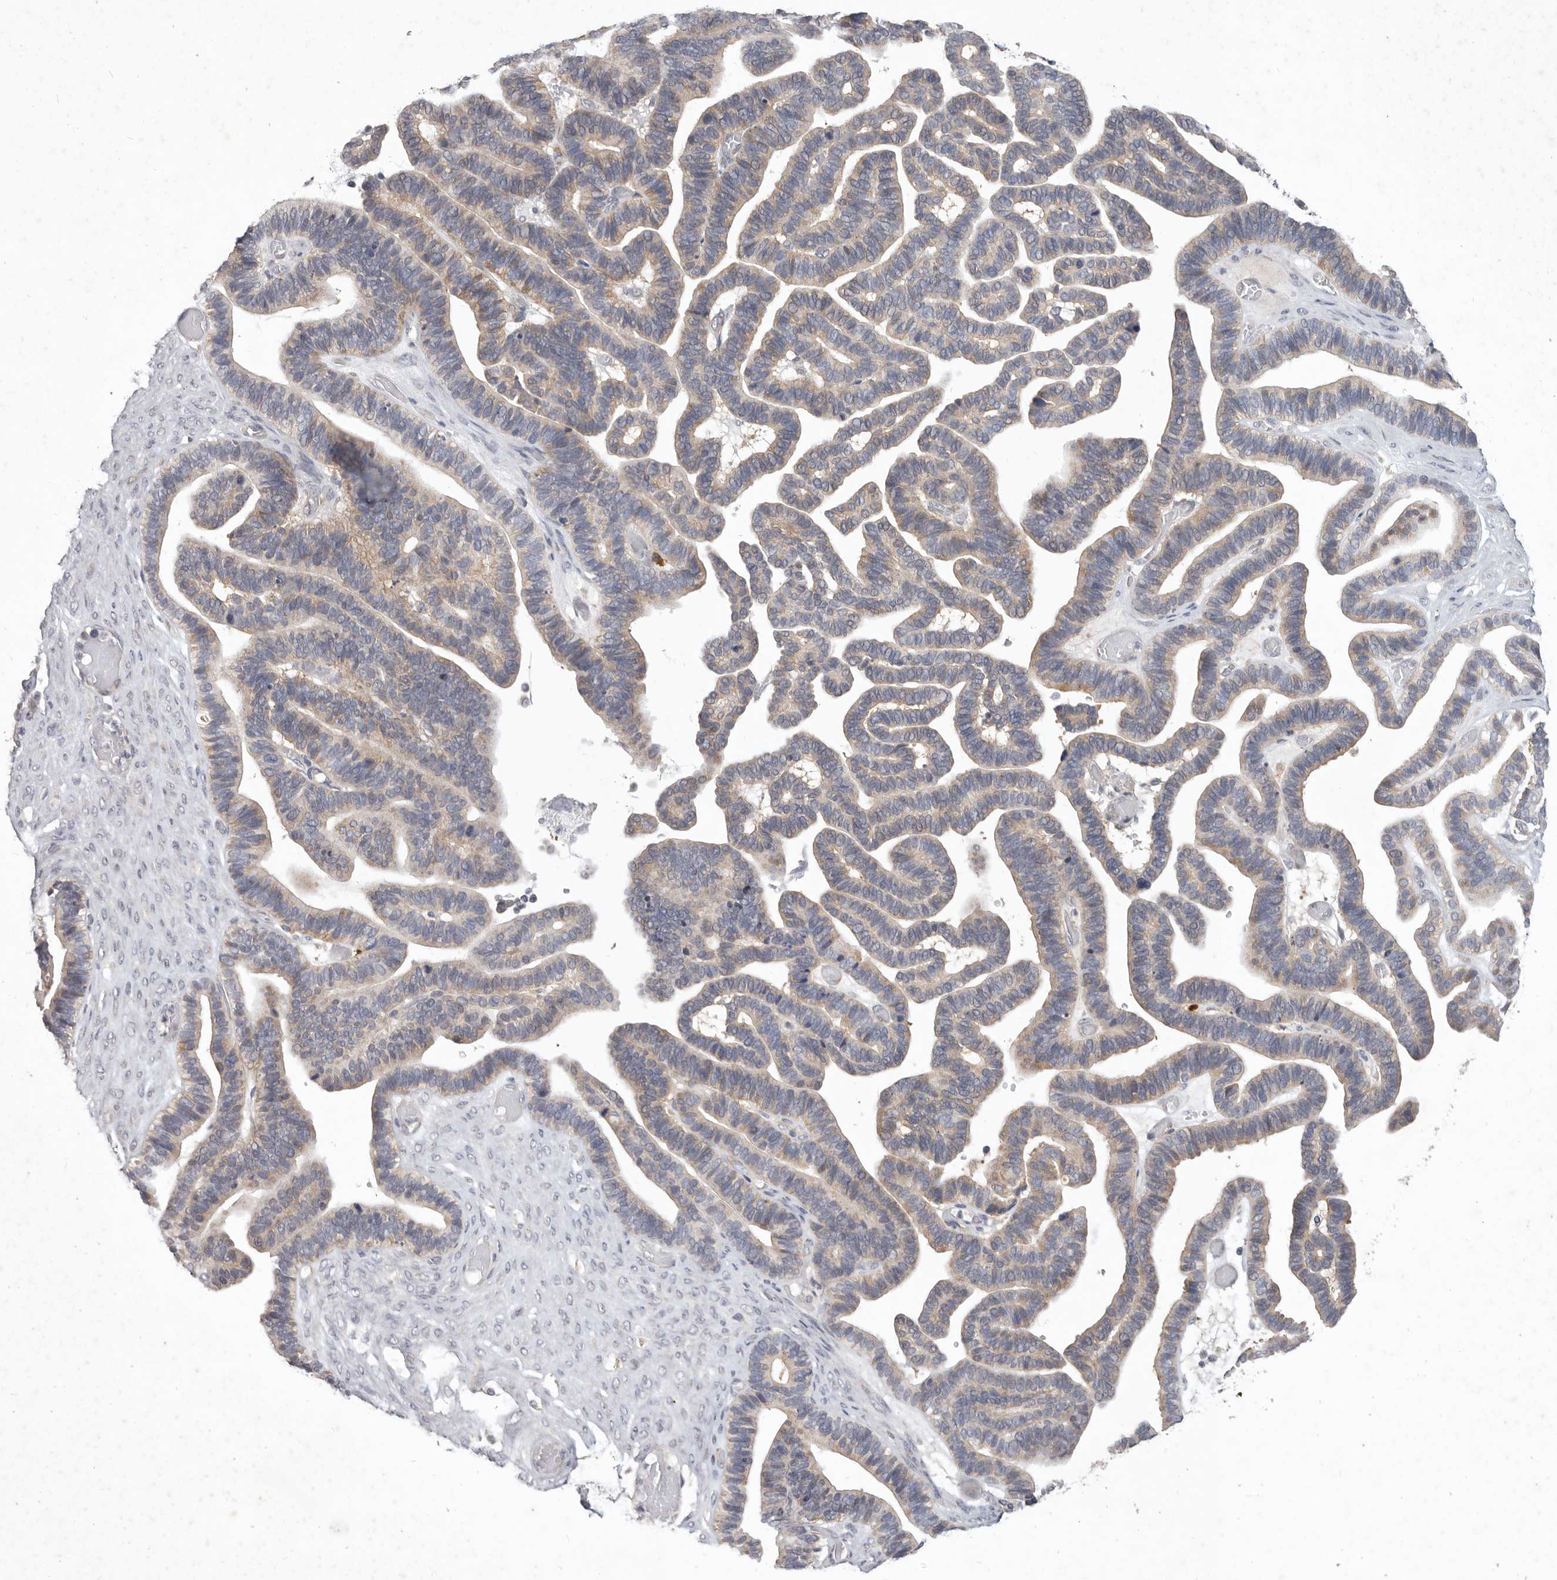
{"staining": {"intensity": "weak", "quantity": "25%-75%", "location": "cytoplasmic/membranous"}, "tissue": "ovarian cancer", "cell_type": "Tumor cells", "image_type": "cancer", "snomed": [{"axis": "morphology", "description": "Cystadenocarcinoma, serous, NOS"}, {"axis": "topography", "description": "Ovary"}], "caption": "The photomicrograph shows immunohistochemical staining of ovarian cancer (serous cystadenocarcinoma). There is weak cytoplasmic/membranous staining is present in approximately 25%-75% of tumor cells.", "gene": "WDR77", "patient": {"sex": "female", "age": 56}}